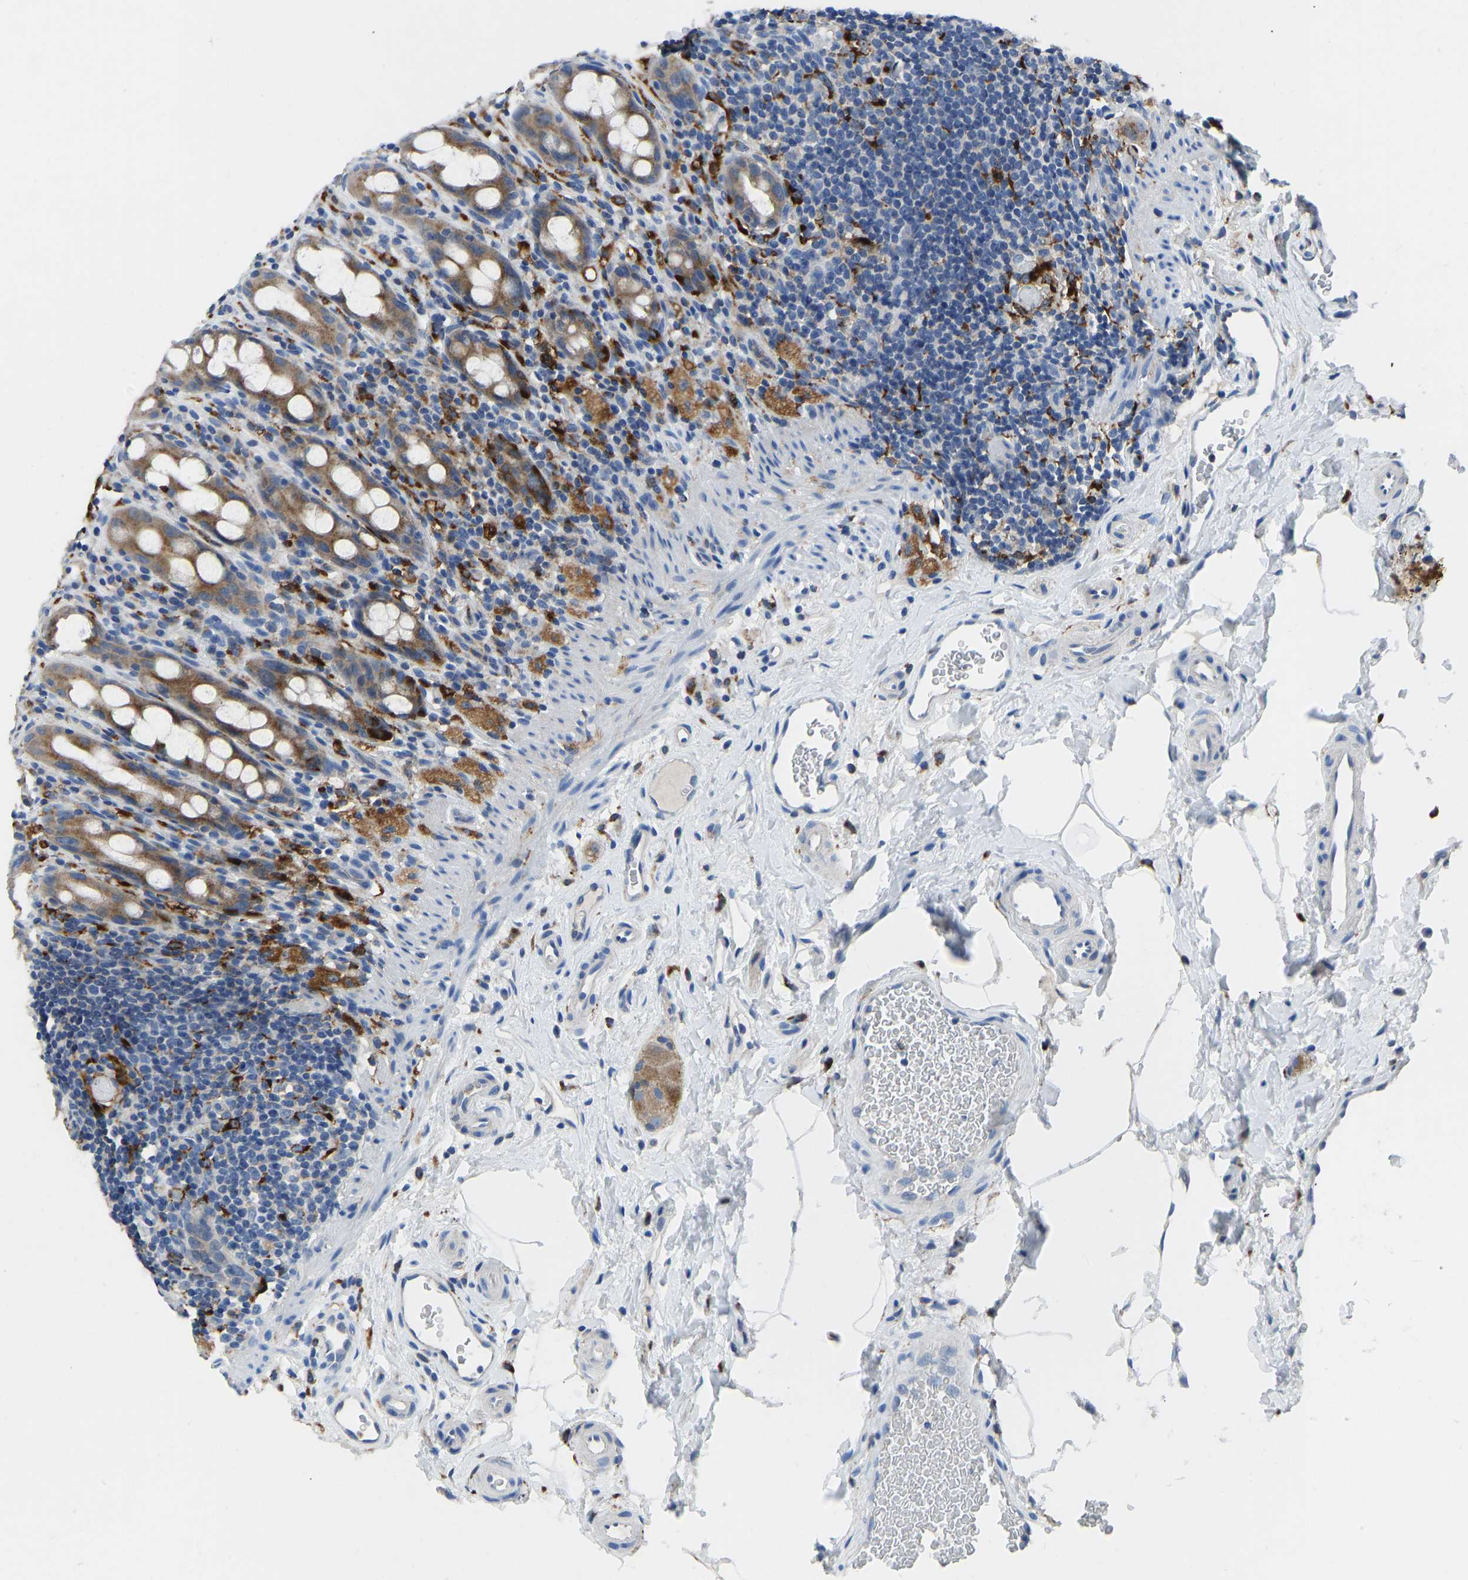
{"staining": {"intensity": "moderate", "quantity": ">75%", "location": "cytoplasmic/membranous"}, "tissue": "rectum", "cell_type": "Glandular cells", "image_type": "normal", "snomed": [{"axis": "morphology", "description": "Normal tissue, NOS"}, {"axis": "topography", "description": "Rectum"}], "caption": "Immunohistochemistry staining of unremarkable rectum, which shows medium levels of moderate cytoplasmic/membranous expression in approximately >75% of glandular cells indicating moderate cytoplasmic/membranous protein staining. The staining was performed using DAB (brown) for protein detection and nuclei were counterstained in hematoxylin (blue).", "gene": "ATP6V1E1", "patient": {"sex": "male", "age": 44}}